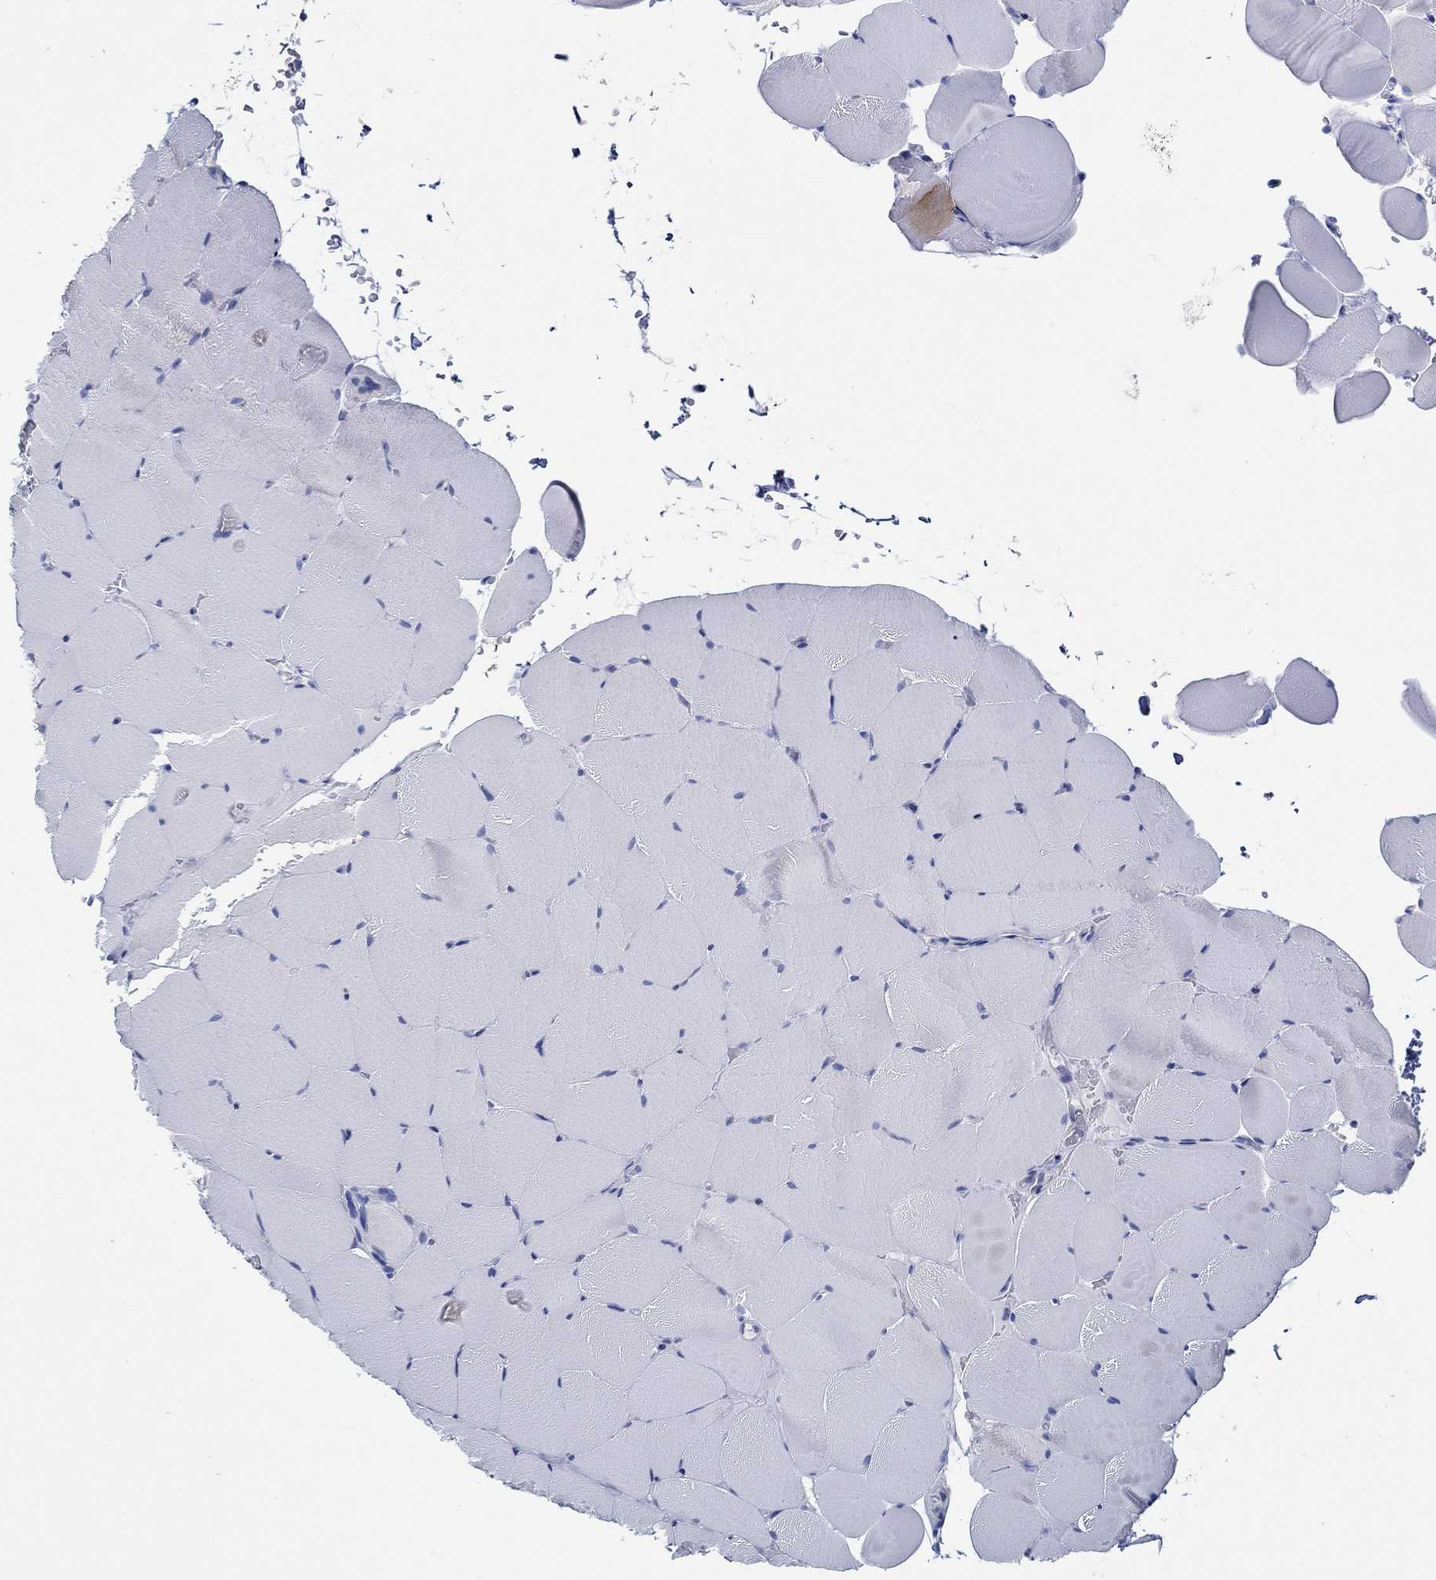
{"staining": {"intensity": "negative", "quantity": "none", "location": "none"}, "tissue": "skeletal muscle", "cell_type": "Myocytes", "image_type": "normal", "snomed": [{"axis": "morphology", "description": "Normal tissue, NOS"}, {"axis": "topography", "description": "Skeletal muscle"}], "caption": "A micrograph of human skeletal muscle is negative for staining in myocytes. (DAB immunohistochemistry with hematoxylin counter stain).", "gene": "SLC27A3", "patient": {"sex": "female", "age": 37}}